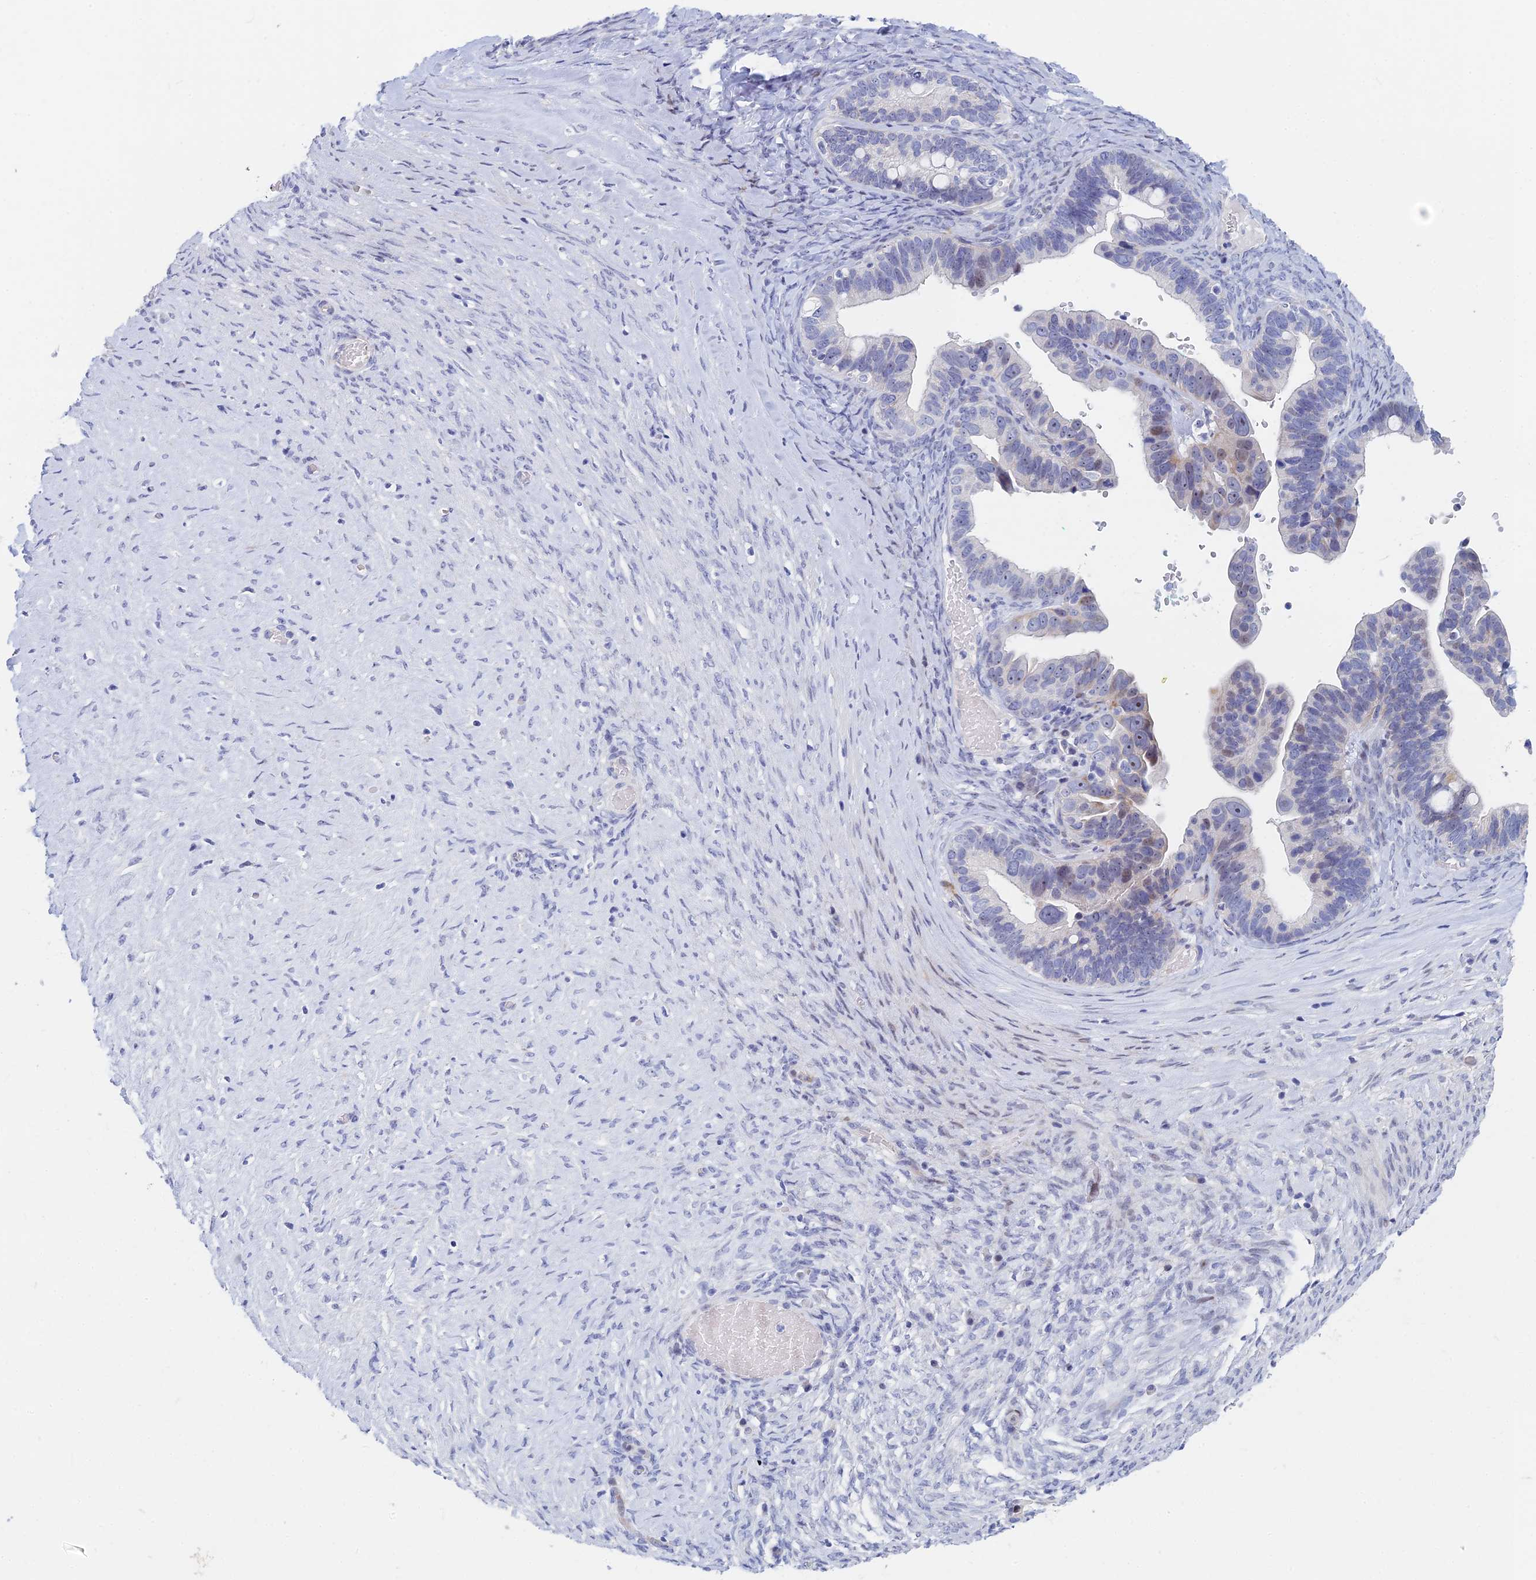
{"staining": {"intensity": "weak", "quantity": "<25%", "location": "nuclear"}, "tissue": "ovarian cancer", "cell_type": "Tumor cells", "image_type": "cancer", "snomed": [{"axis": "morphology", "description": "Cystadenocarcinoma, serous, NOS"}, {"axis": "topography", "description": "Ovary"}], "caption": "This is an immunohistochemistry micrograph of human ovarian cancer. There is no staining in tumor cells.", "gene": "DRGX", "patient": {"sex": "female", "age": 56}}